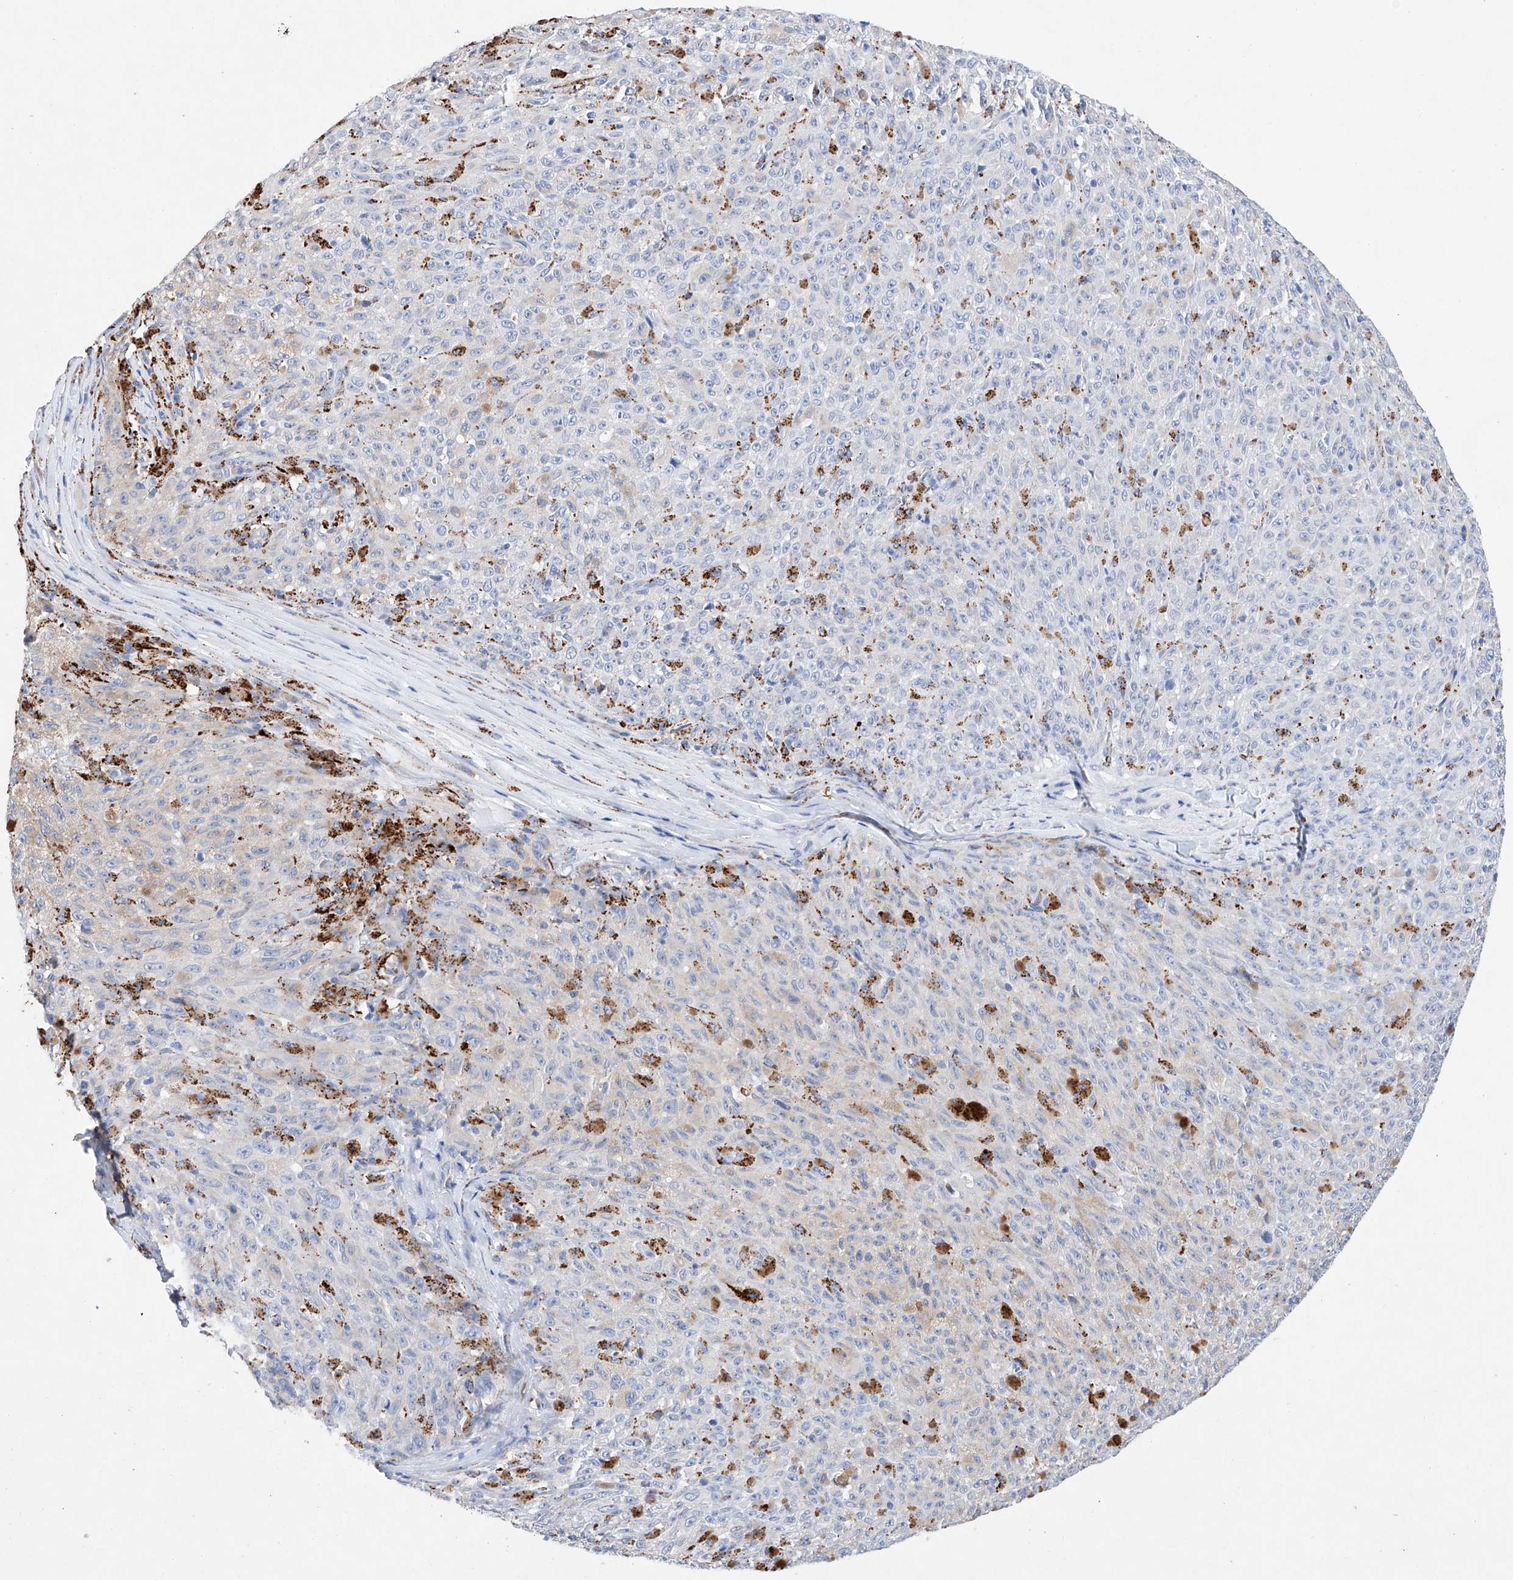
{"staining": {"intensity": "negative", "quantity": "none", "location": "none"}, "tissue": "melanoma", "cell_type": "Tumor cells", "image_type": "cancer", "snomed": [{"axis": "morphology", "description": "Malignant melanoma, NOS"}, {"axis": "topography", "description": "Skin"}], "caption": "Immunohistochemistry (IHC) of human malignant melanoma reveals no expression in tumor cells.", "gene": "NRROS", "patient": {"sex": "female", "age": 82}}